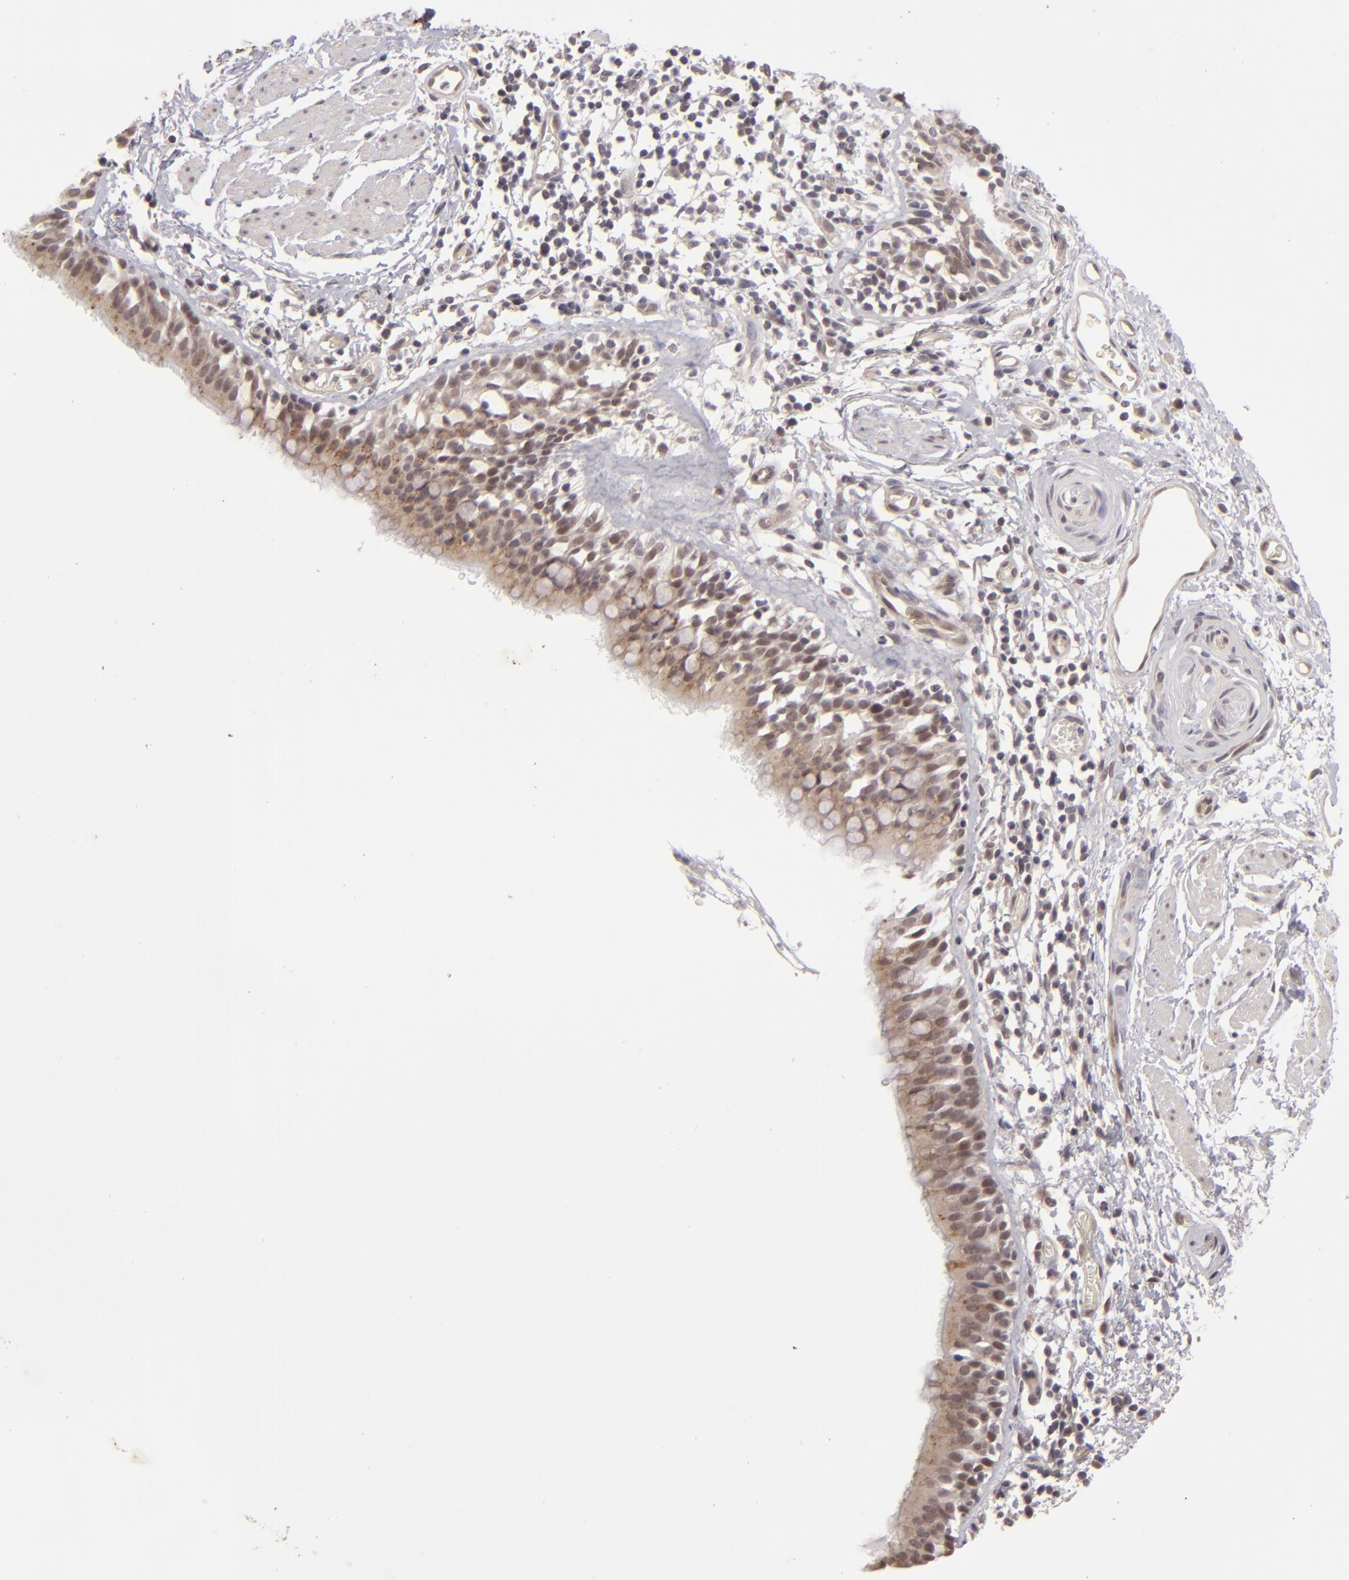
{"staining": {"intensity": "weak", "quantity": "<25%", "location": "cytoplasmic/membranous"}, "tissue": "bronchus", "cell_type": "Respiratory epithelial cells", "image_type": "normal", "snomed": [{"axis": "morphology", "description": "Normal tissue, NOS"}, {"axis": "topography", "description": "Lymph node of abdomen"}, {"axis": "topography", "description": "Lymph node of pelvis"}], "caption": "Histopathology image shows no significant protein expression in respiratory epithelial cells of benign bronchus. The staining is performed using DAB (3,3'-diaminobenzidine) brown chromogen with nuclei counter-stained in using hematoxylin.", "gene": "DFFA", "patient": {"sex": "female", "age": 65}}